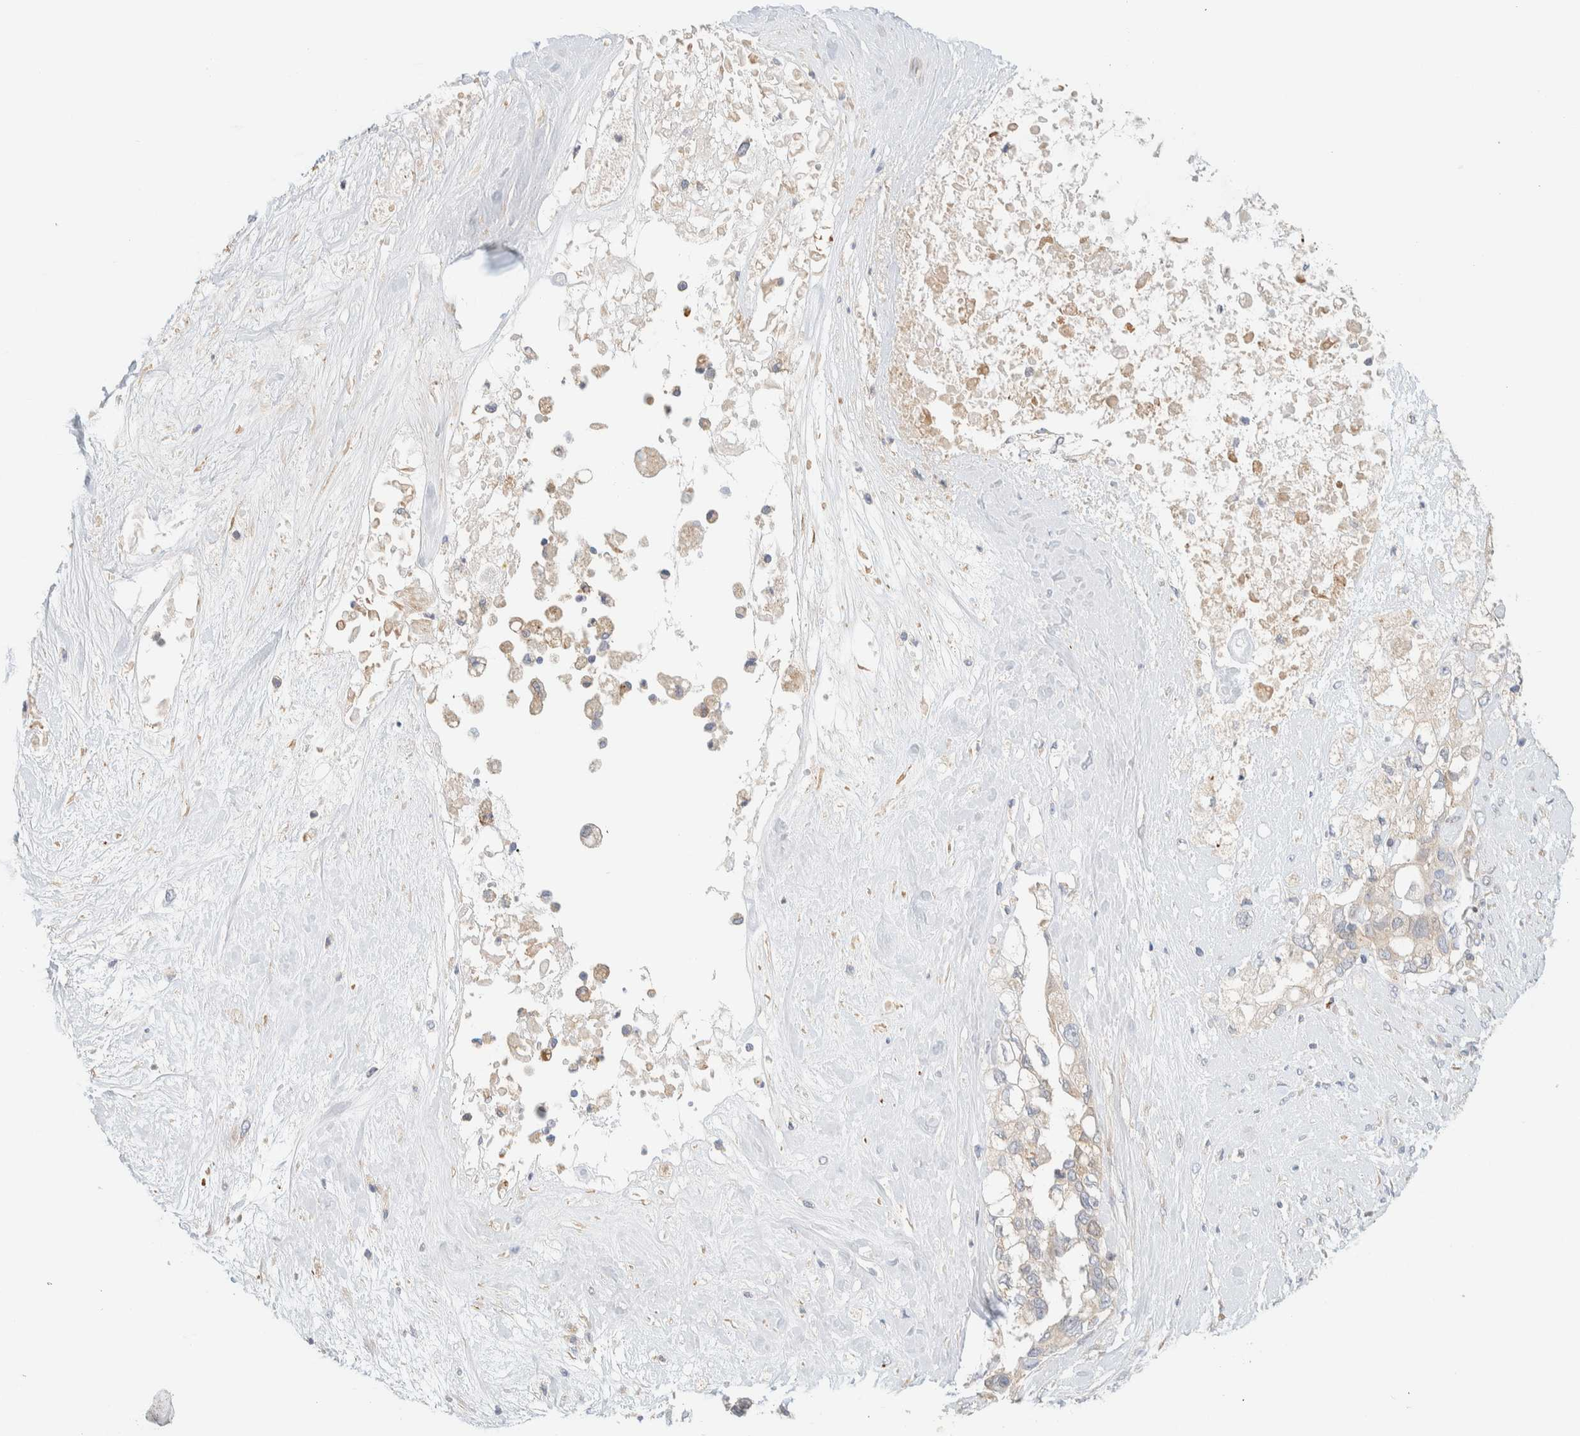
{"staining": {"intensity": "weak", "quantity": "25%-75%", "location": "cytoplasmic/membranous"}, "tissue": "pancreatic cancer", "cell_type": "Tumor cells", "image_type": "cancer", "snomed": [{"axis": "morphology", "description": "Adenocarcinoma, NOS"}, {"axis": "topography", "description": "Pancreas"}], "caption": "Immunohistochemical staining of human pancreatic cancer (adenocarcinoma) reveals low levels of weak cytoplasmic/membranous protein expression in approximately 25%-75% of tumor cells.", "gene": "NT5C", "patient": {"sex": "female", "age": 56}}